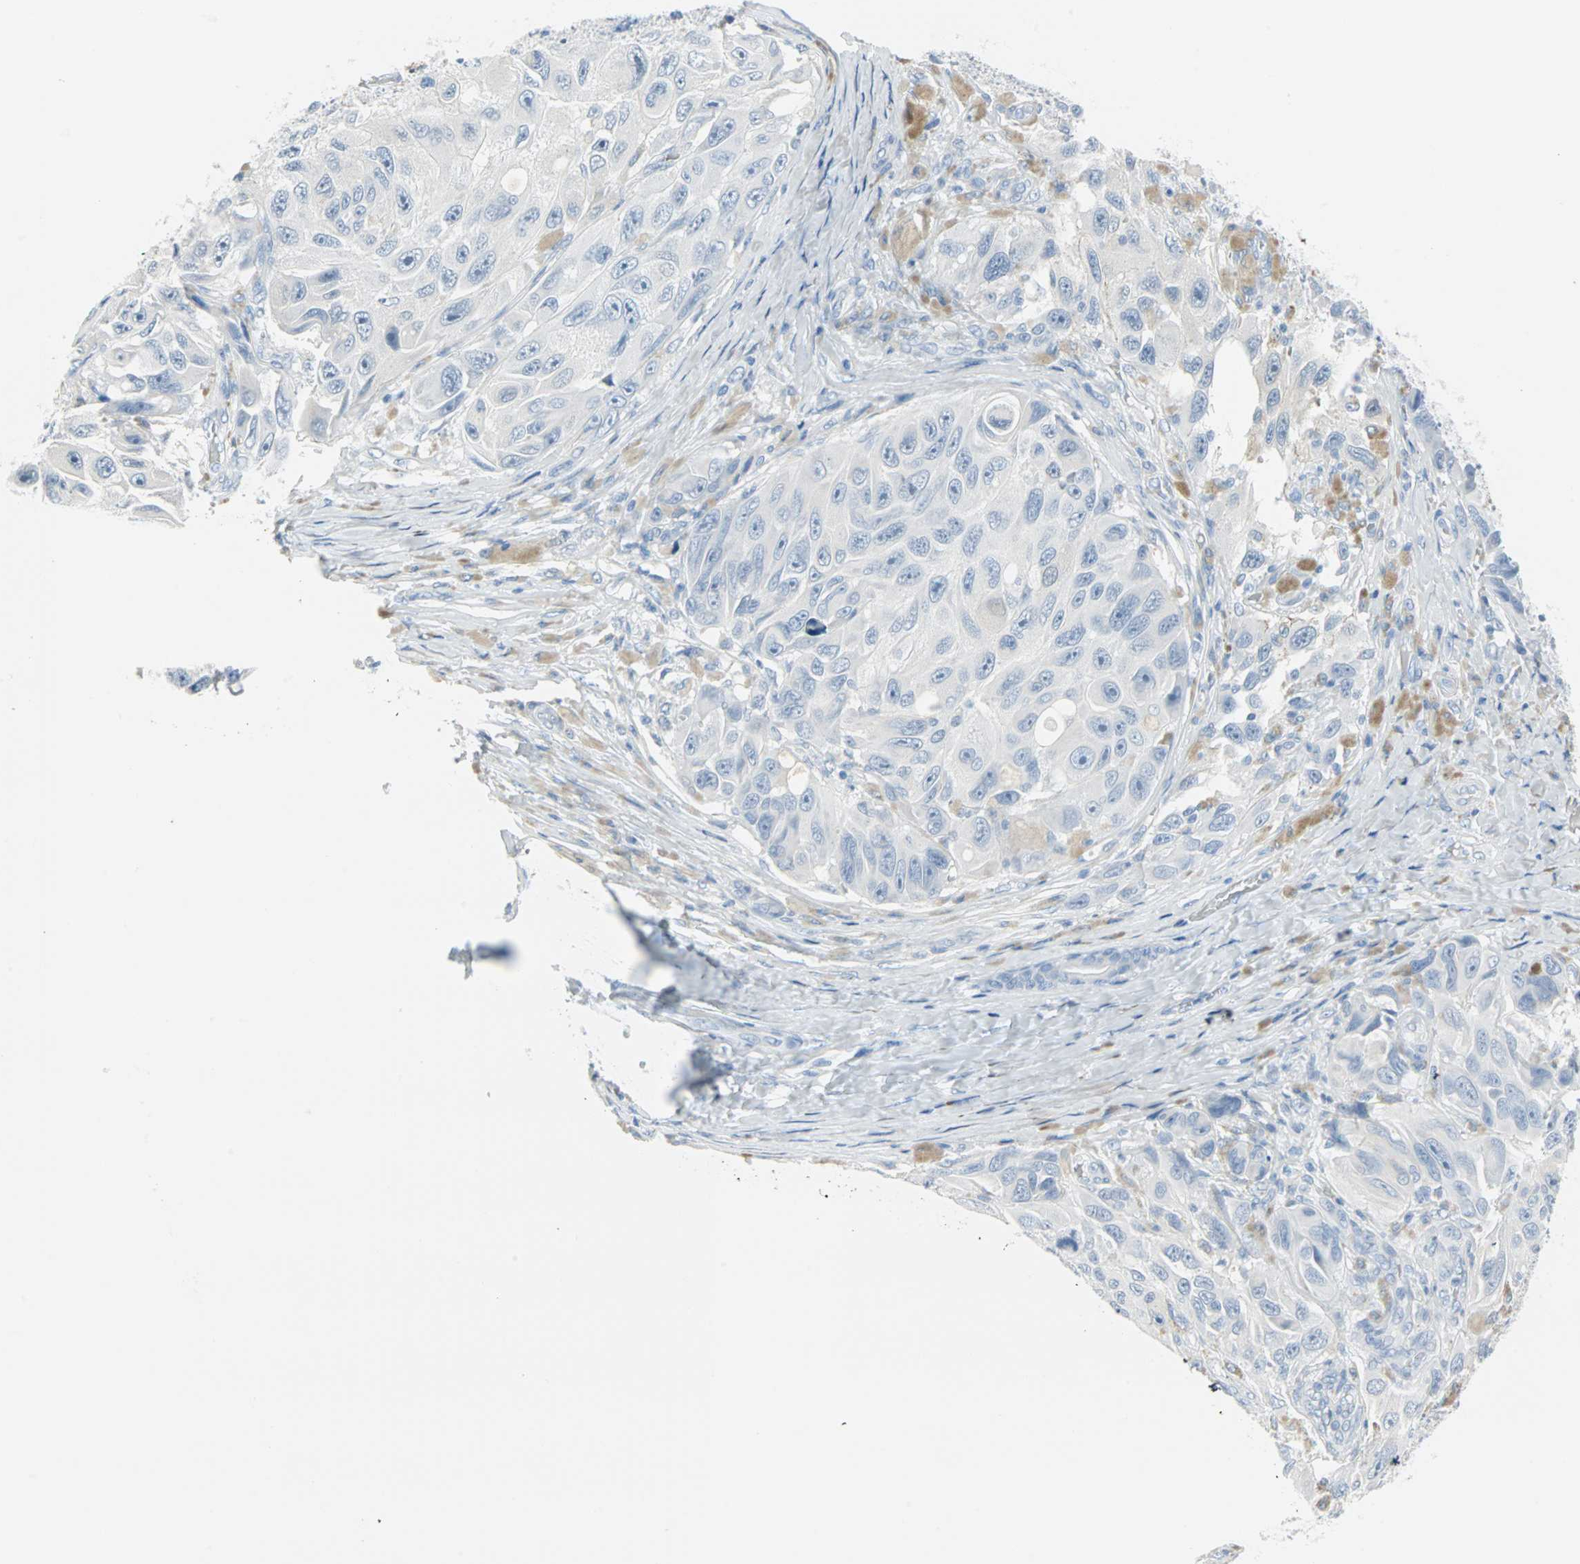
{"staining": {"intensity": "negative", "quantity": "none", "location": "none"}, "tissue": "melanoma", "cell_type": "Tumor cells", "image_type": "cancer", "snomed": [{"axis": "morphology", "description": "Malignant melanoma, NOS"}, {"axis": "topography", "description": "Skin"}], "caption": "Histopathology image shows no protein positivity in tumor cells of melanoma tissue. (Stains: DAB (3,3'-diaminobenzidine) immunohistochemistry with hematoxylin counter stain, Microscopy: brightfield microscopy at high magnification).", "gene": "STX1A", "patient": {"sex": "female", "age": 73}}